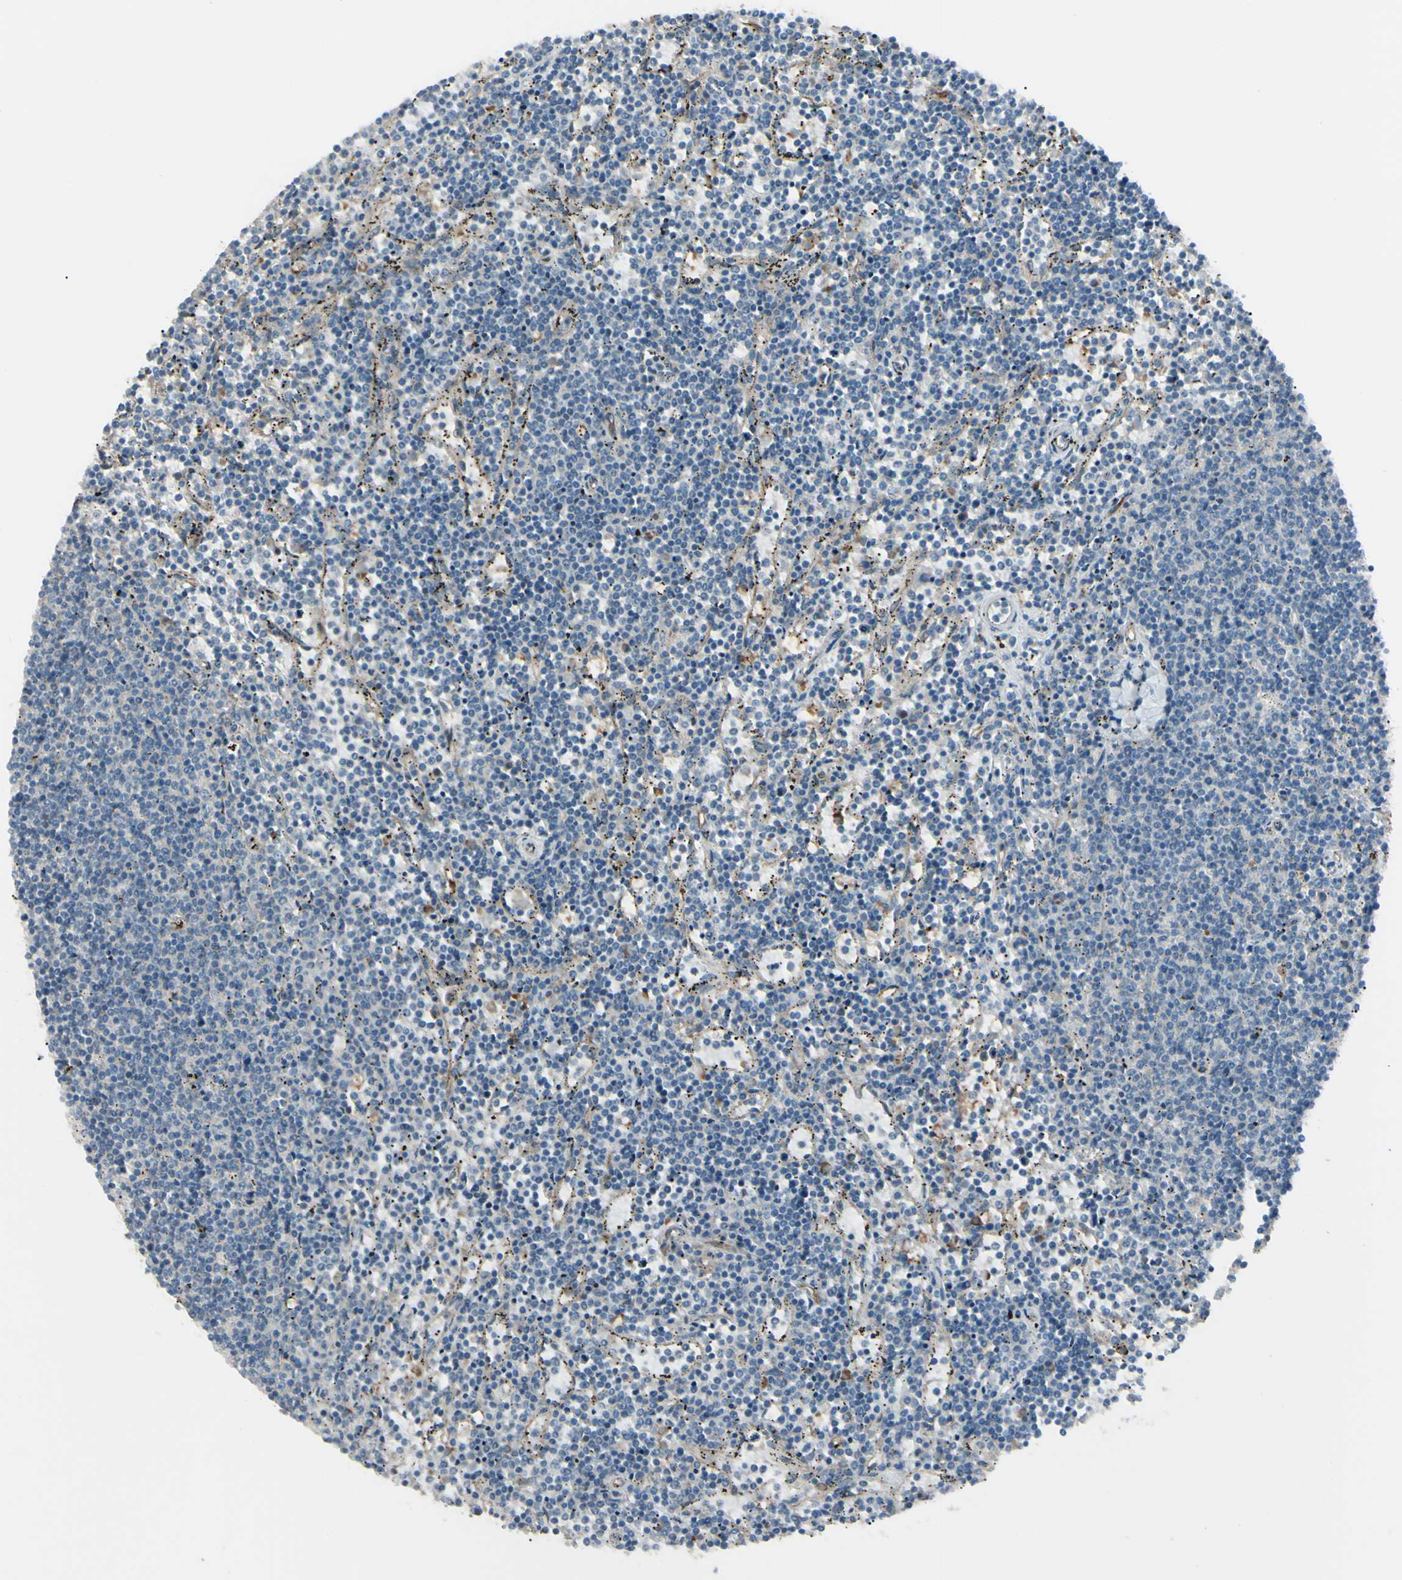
{"staining": {"intensity": "negative", "quantity": "none", "location": "none"}, "tissue": "lymphoma", "cell_type": "Tumor cells", "image_type": "cancer", "snomed": [{"axis": "morphology", "description": "Malignant lymphoma, non-Hodgkin's type, Low grade"}, {"axis": "topography", "description": "Spleen"}], "caption": "An image of low-grade malignant lymphoma, non-Hodgkin's type stained for a protein shows no brown staining in tumor cells.", "gene": "LMTK2", "patient": {"sex": "female", "age": 50}}